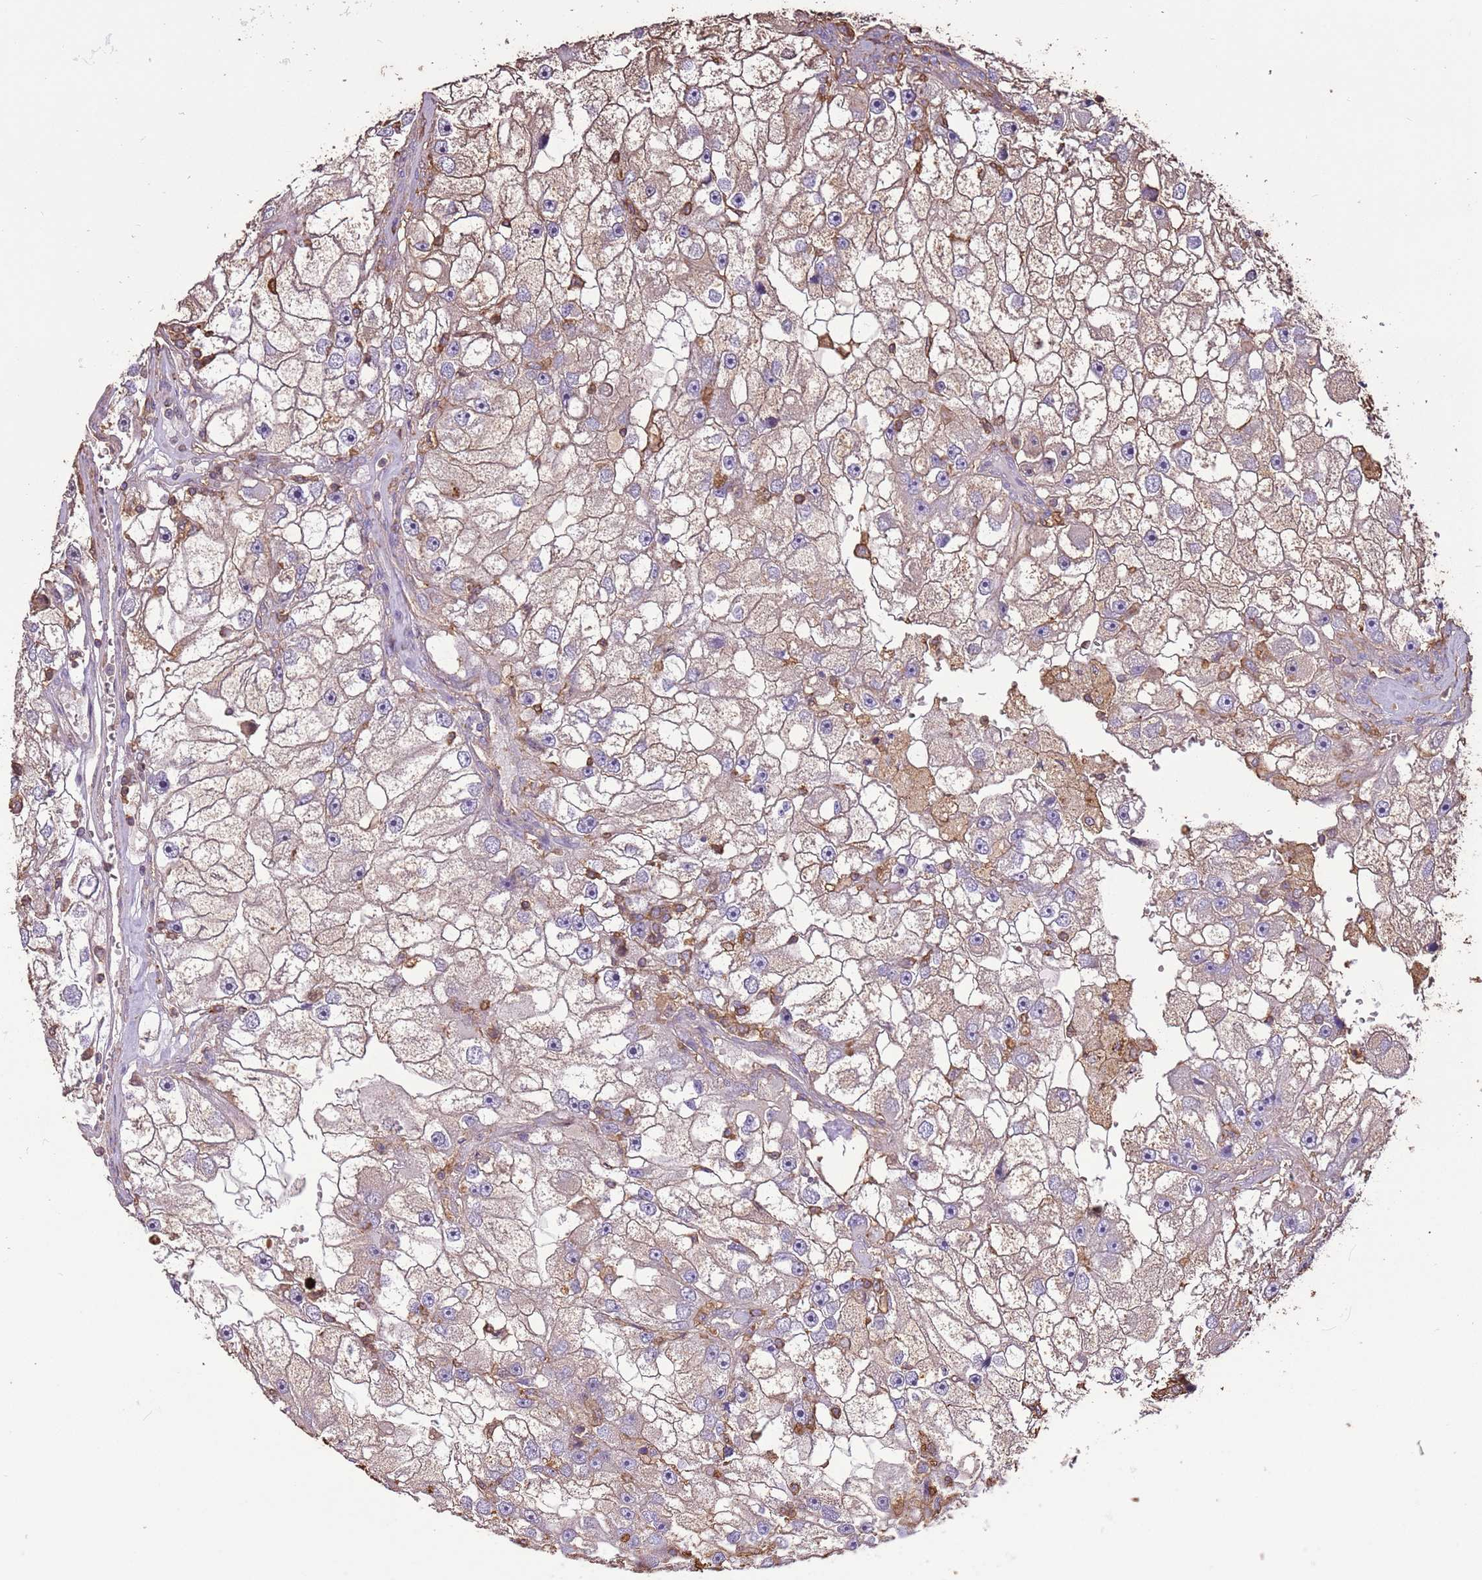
{"staining": {"intensity": "moderate", "quantity": "<25%", "location": "cytoplasmic/membranous"}, "tissue": "renal cancer", "cell_type": "Tumor cells", "image_type": "cancer", "snomed": [{"axis": "morphology", "description": "Adenocarcinoma, NOS"}, {"axis": "topography", "description": "Kidney"}], "caption": "Immunohistochemistry image of renal cancer stained for a protein (brown), which reveals low levels of moderate cytoplasmic/membranous expression in about <25% of tumor cells.", "gene": "ARL10", "patient": {"sex": "male", "age": 63}}